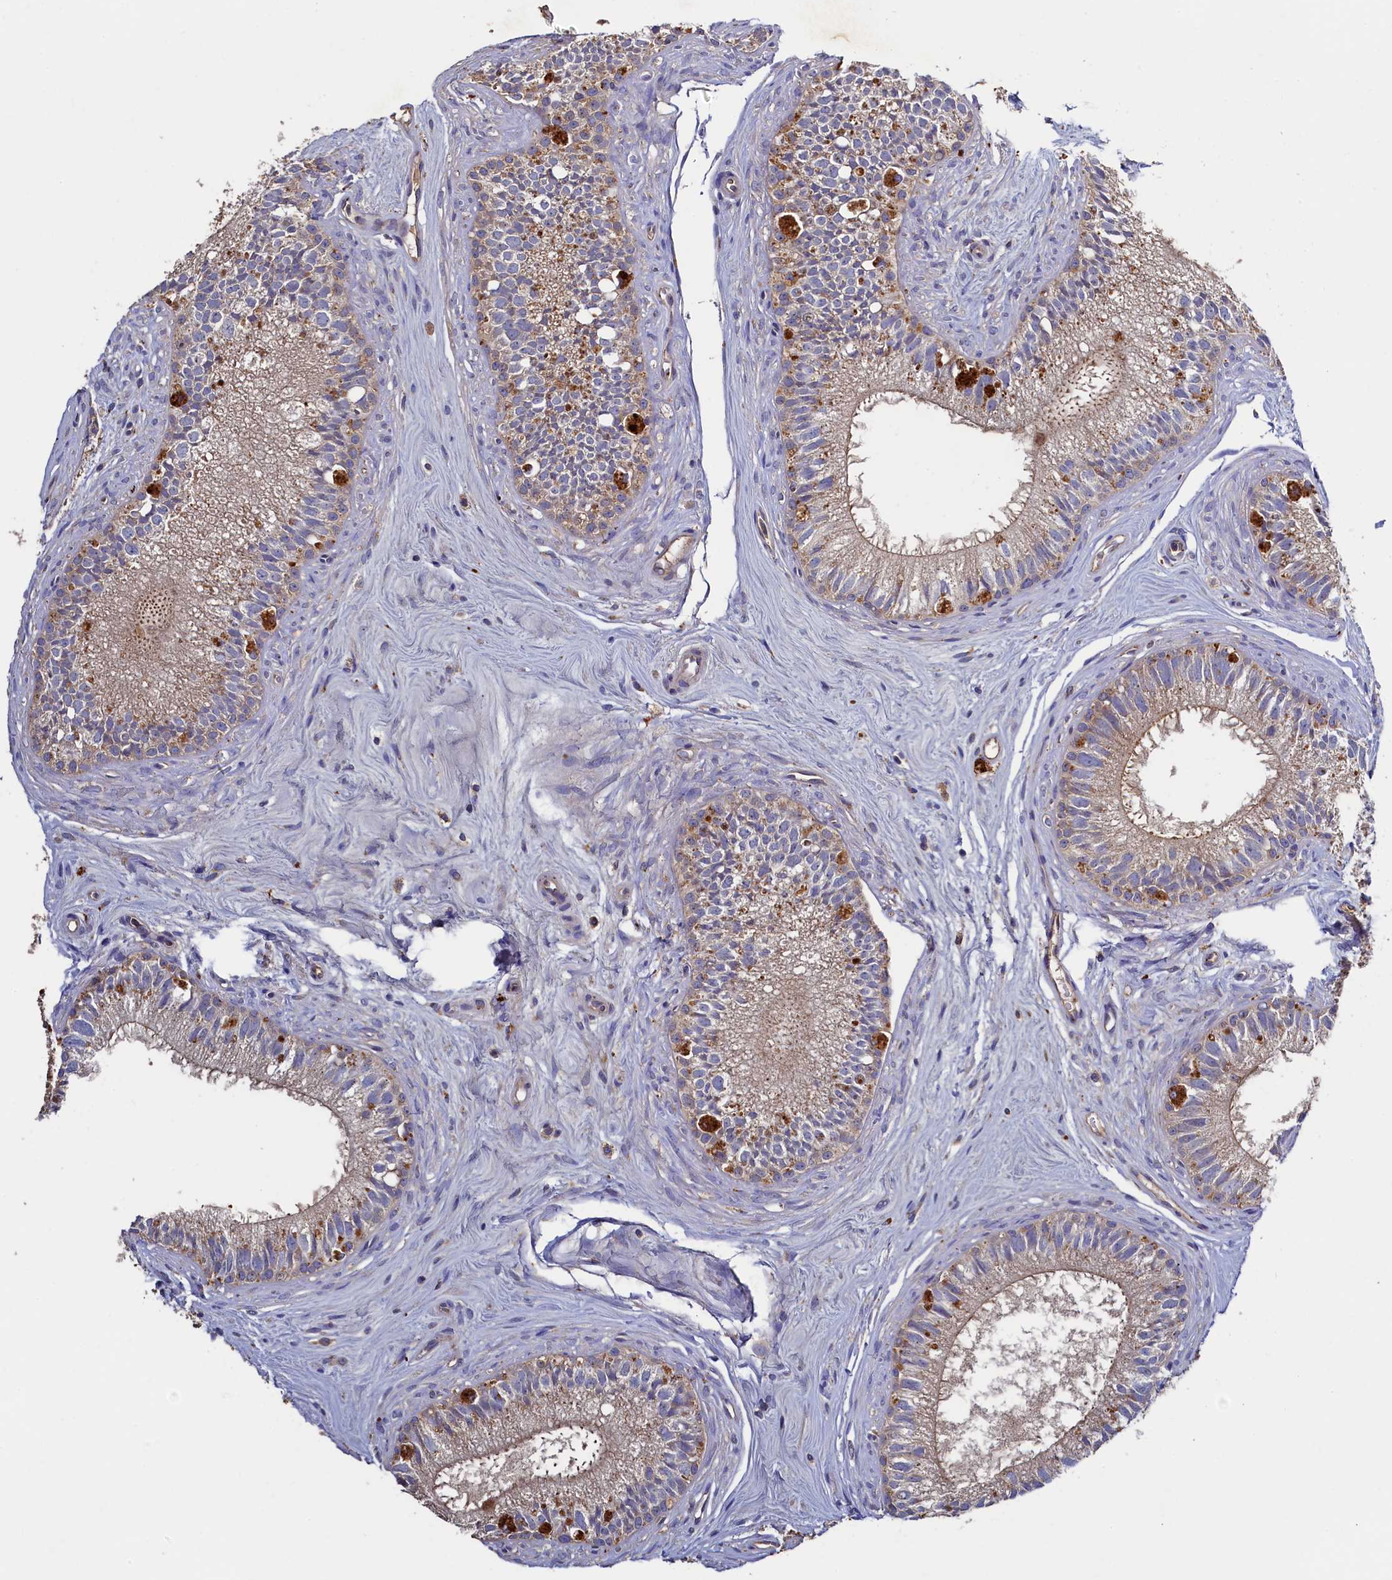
{"staining": {"intensity": "moderate", "quantity": ">75%", "location": "cytoplasmic/membranous"}, "tissue": "epididymis", "cell_type": "Glandular cells", "image_type": "normal", "snomed": [{"axis": "morphology", "description": "Normal tissue, NOS"}, {"axis": "topography", "description": "Epididymis"}], "caption": "DAB immunohistochemical staining of normal epididymis displays moderate cytoplasmic/membranous protein positivity in about >75% of glandular cells.", "gene": "TK2", "patient": {"sex": "male", "age": 71}}